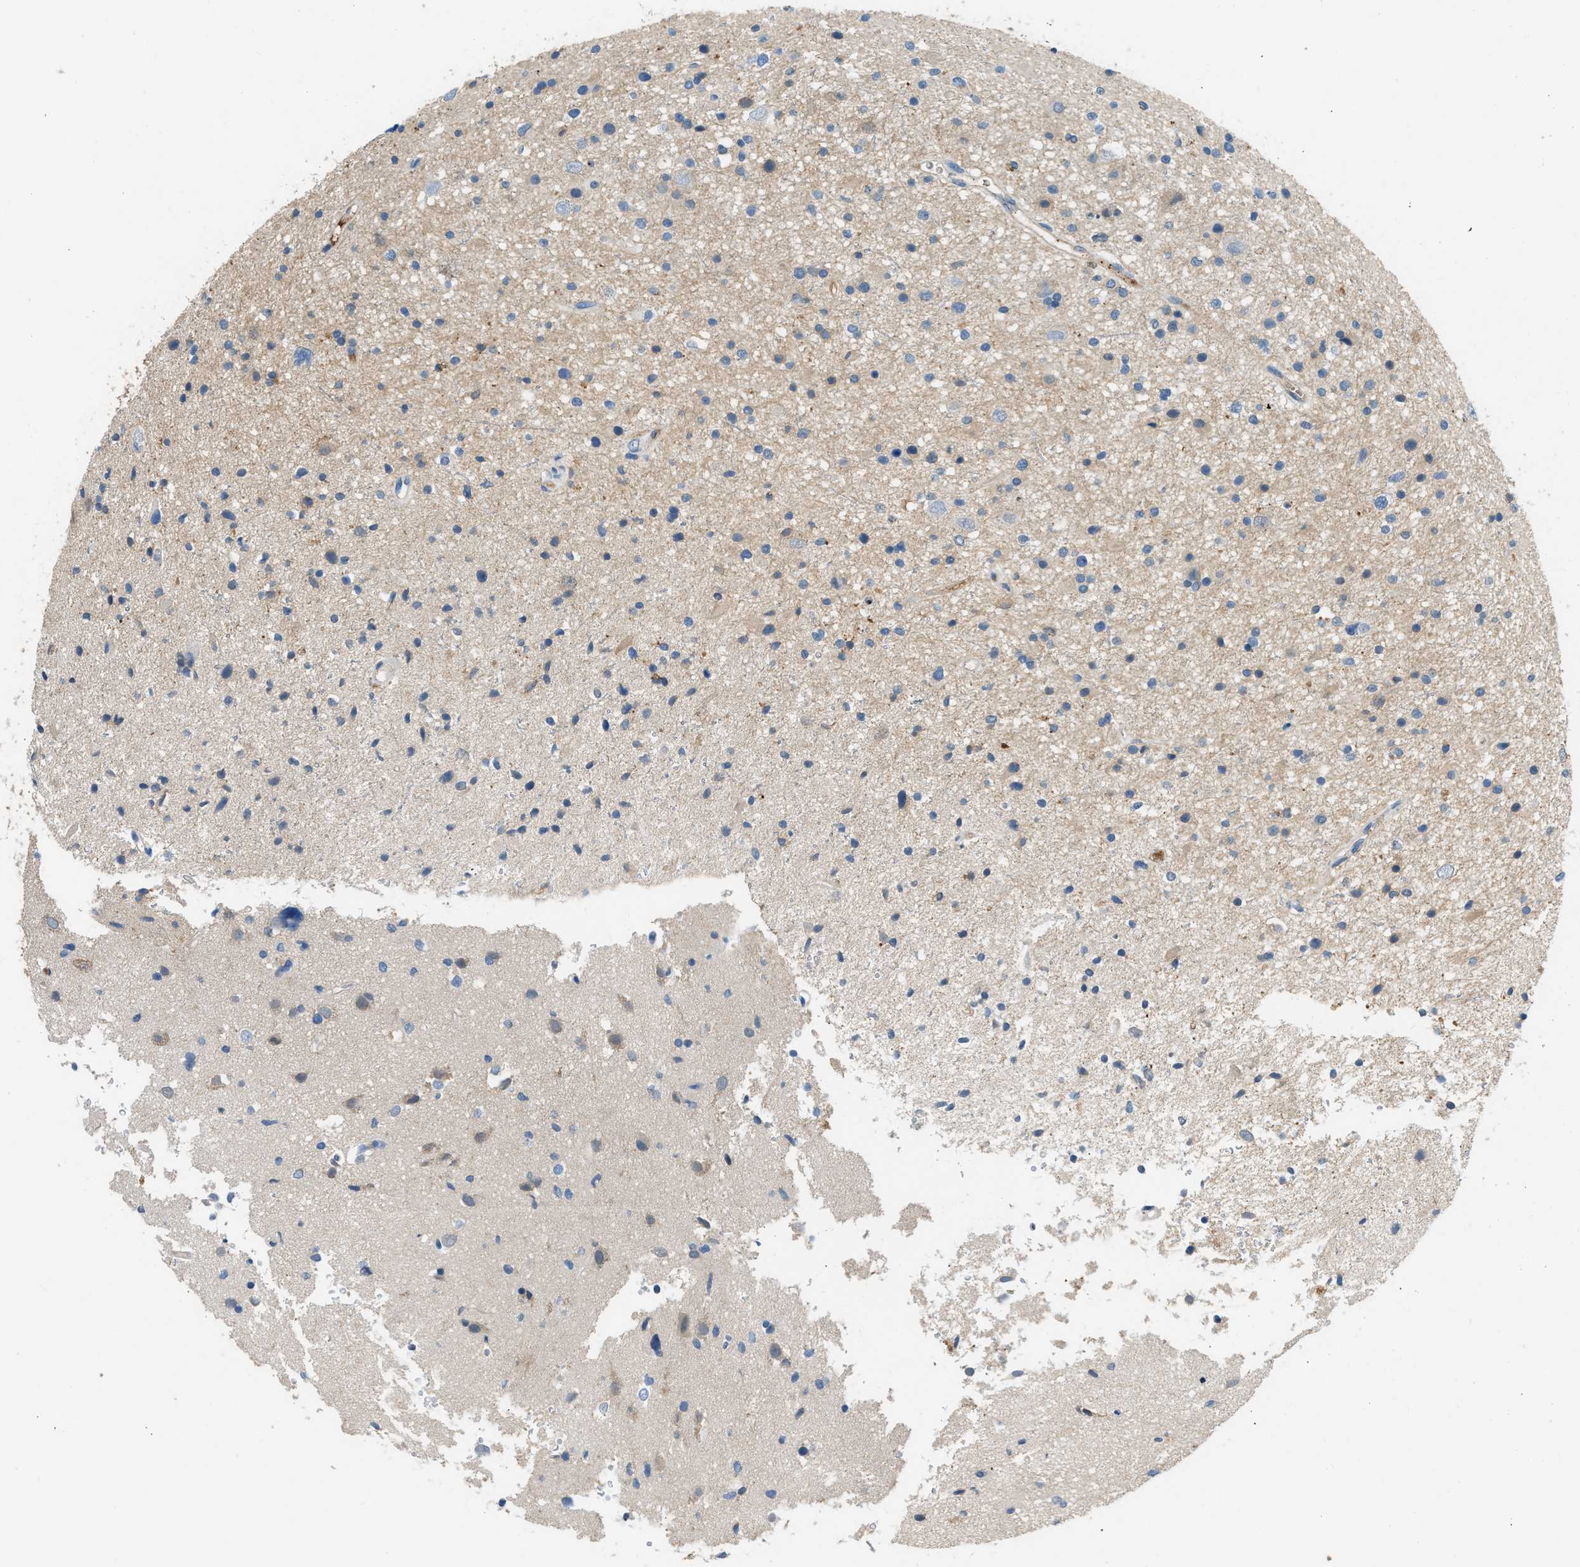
{"staining": {"intensity": "weak", "quantity": "<25%", "location": "cytoplasmic/membranous"}, "tissue": "glioma", "cell_type": "Tumor cells", "image_type": "cancer", "snomed": [{"axis": "morphology", "description": "Glioma, malignant, High grade"}, {"axis": "topography", "description": "Brain"}], "caption": "High power microscopy micrograph of an IHC photomicrograph of glioma, revealing no significant staining in tumor cells.", "gene": "STC1", "patient": {"sex": "male", "age": 33}}